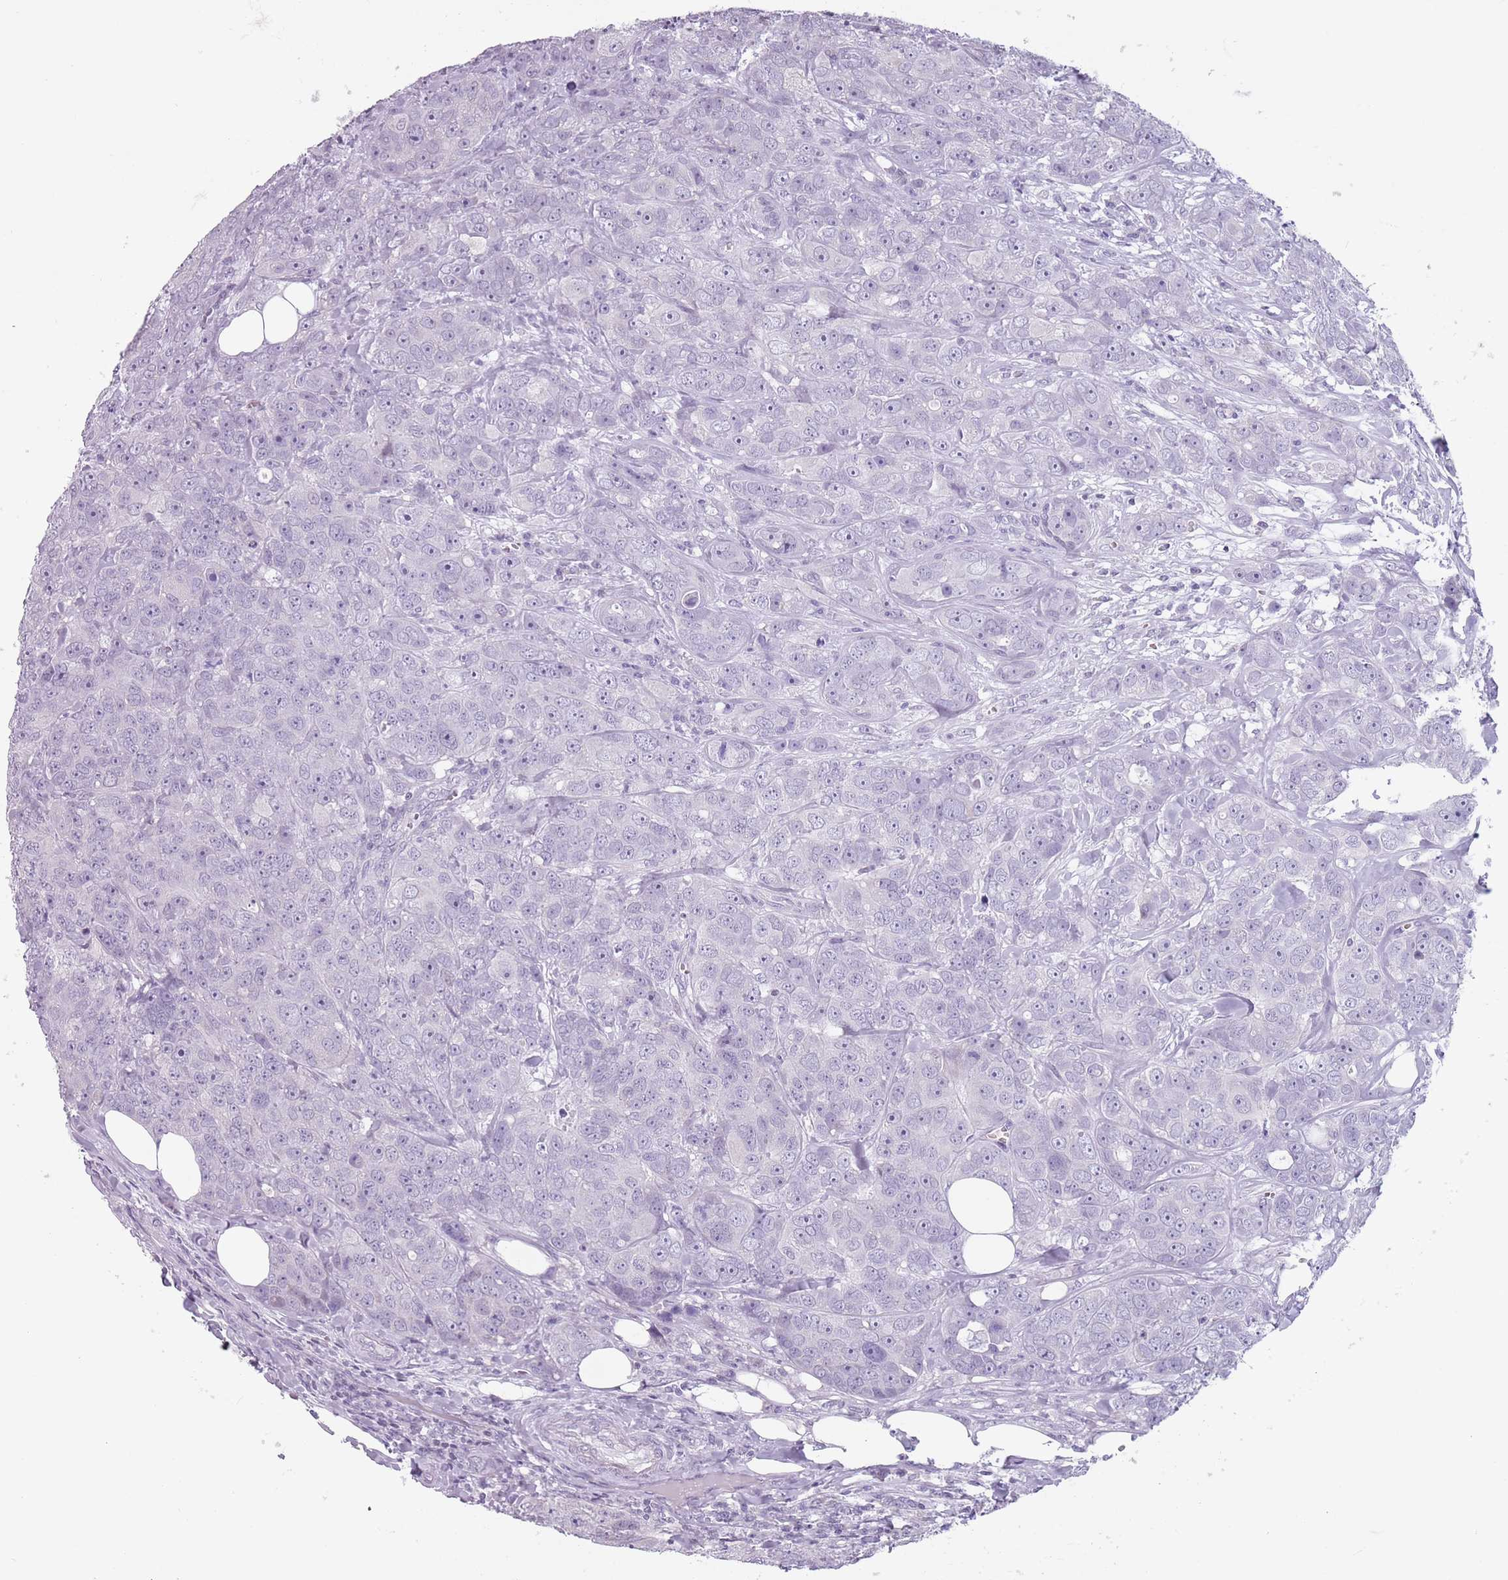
{"staining": {"intensity": "negative", "quantity": "none", "location": "none"}, "tissue": "breast cancer", "cell_type": "Tumor cells", "image_type": "cancer", "snomed": [{"axis": "morphology", "description": "Duct carcinoma"}, {"axis": "topography", "description": "Breast"}], "caption": "The IHC photomicrograph has no significant expression in tumor cells of breast cancer tissue.", "gene": "SPESP1", "patient": {"sex": "female", "age": 43}}